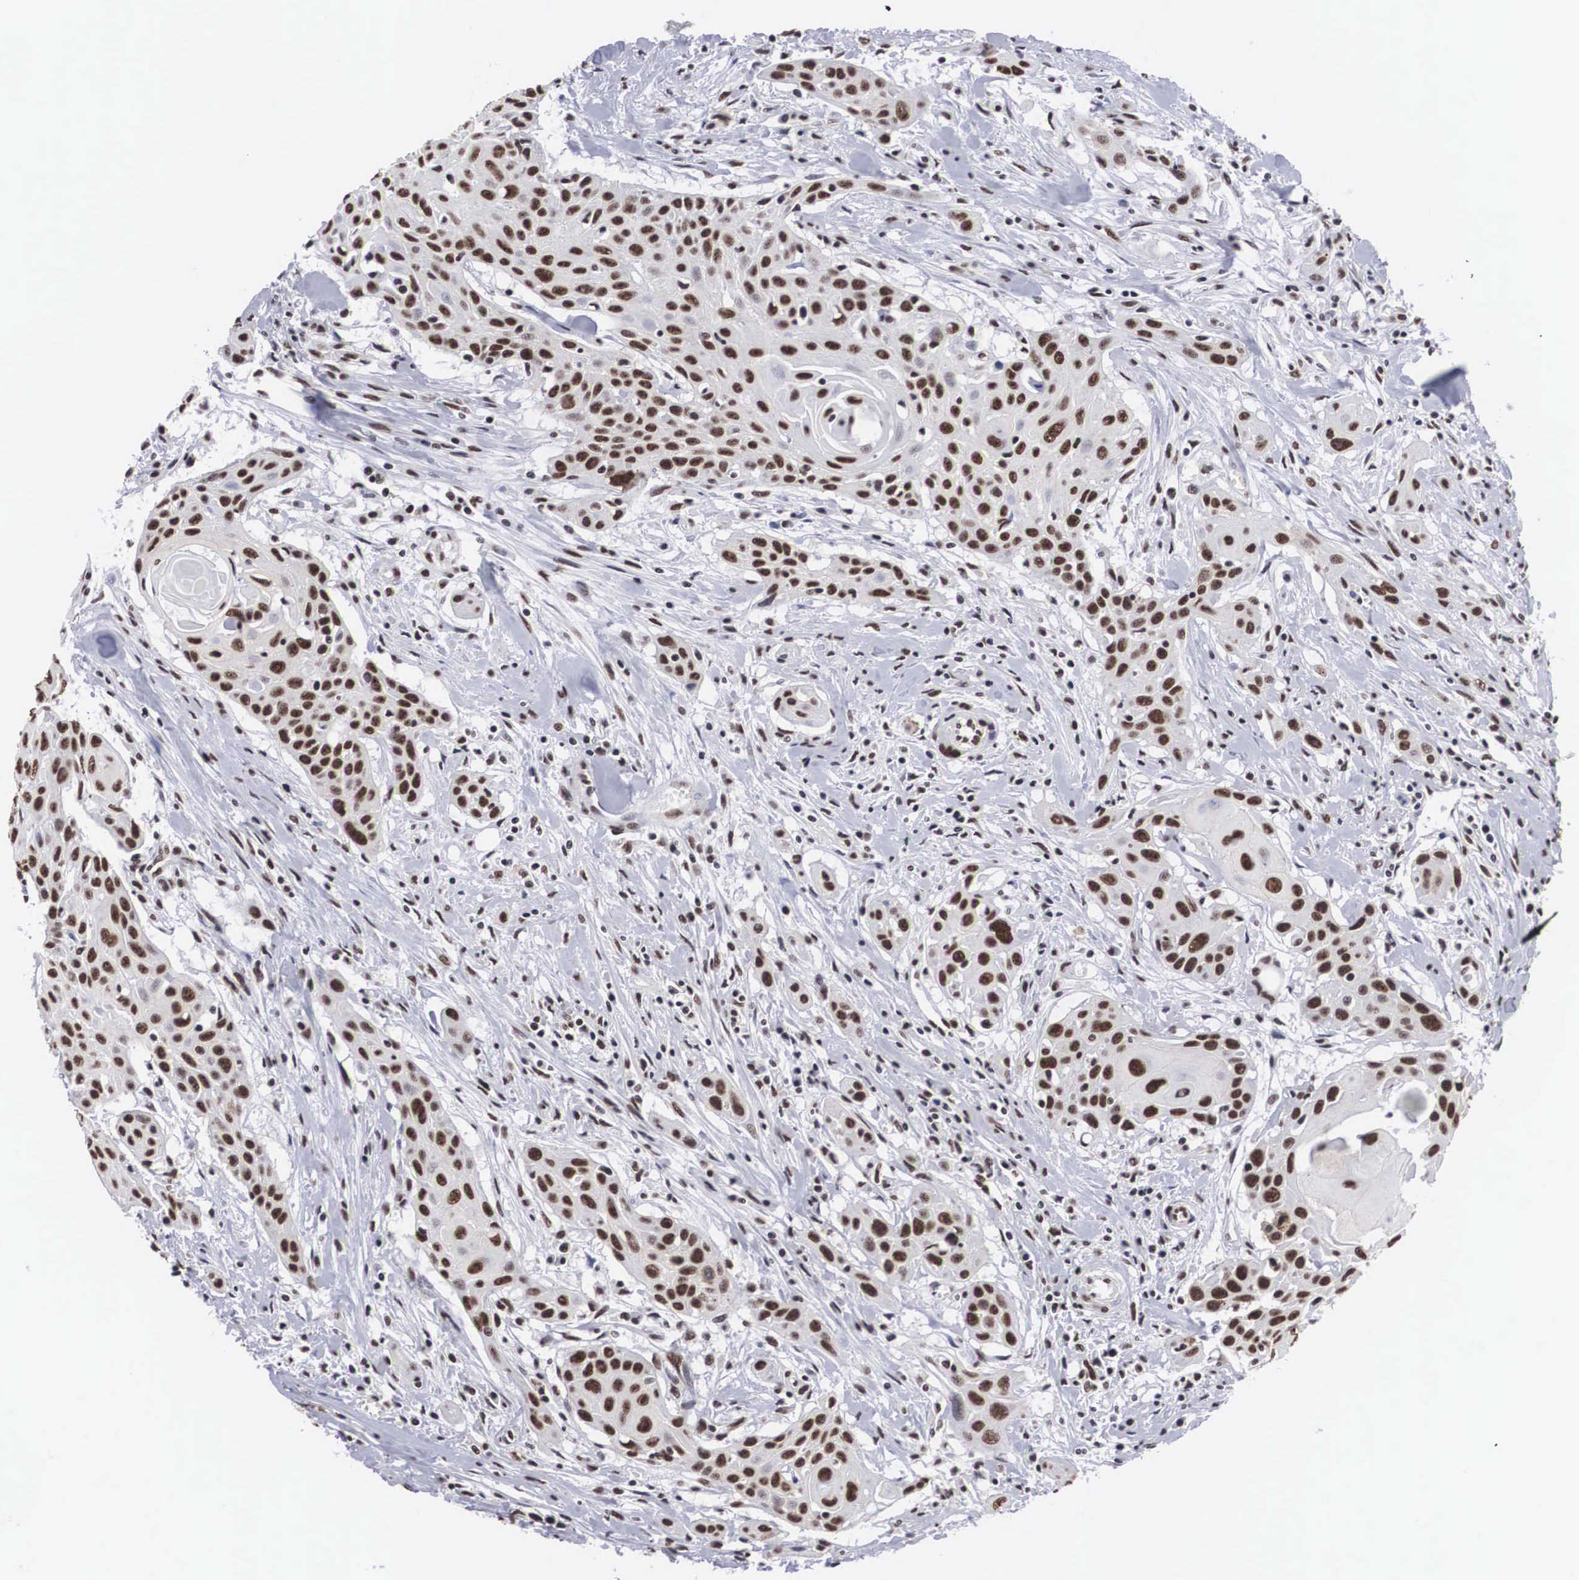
{"staining": {"intensity": "moderate", "quantity": ">75%", "location": "nuclear"}, "tissue": "head and neck cancer", "cell_type": "Tumor cells", "image_type": "cancer", "snomed": [{"axis": "morphology", "description": "Squamous cell carcinoma, NOS"}, {"axis": "morphology", "description": "Squamous cell carcinoma, metastatic, NOS"}, {"axis": "topography", "description": "Lymph node"}, {"axis": "topography", "description": "Salivary gland"}, {"axis": "topography", "description": "Head-Neck"}], "caption": "Head and neck cancer was stained to show a protein in brown. There is medium levels of moderate nuclear positivity in about >75% of tumor cells.", "gene": "ACIN1", "patient": {"sex": "female", "age": 74}}